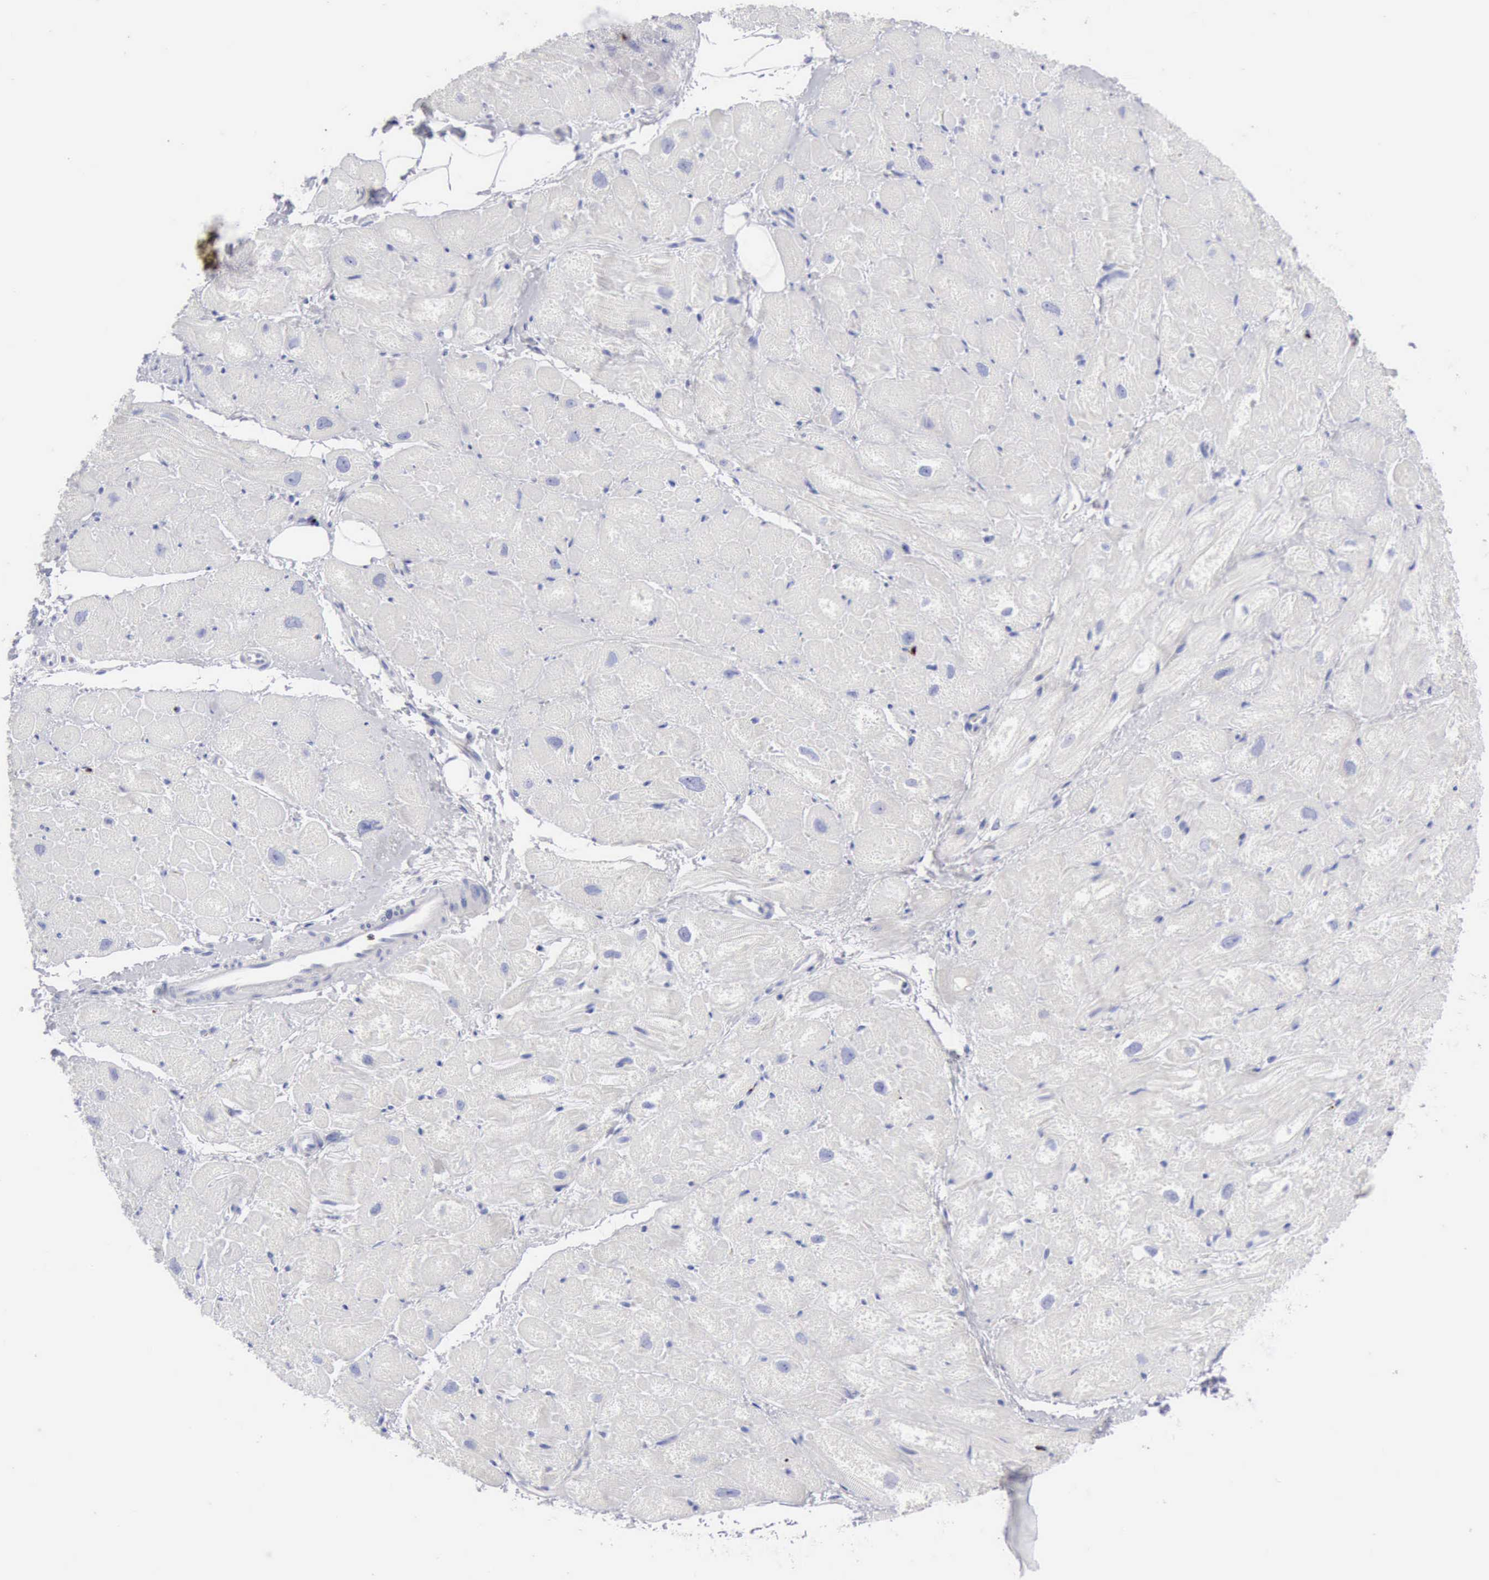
{"staining": {"intensity": "negative", "quantity": "none", "location": "none"}, "tissue": "heart muscle", "cell_type": "Cardiomyocytes", "image_type": "normal", "snomed": [{"axis": "morphology", "description": "Normal tissue, NOS"}, {"axis": "topography", "description": "Heart"}], "caption": "Protein analysis of normal heart muscle reveals no significant positivity in cardiomyocytes.", "gene": "GZMB", "patient": {"sex": "male", "age": 49}}